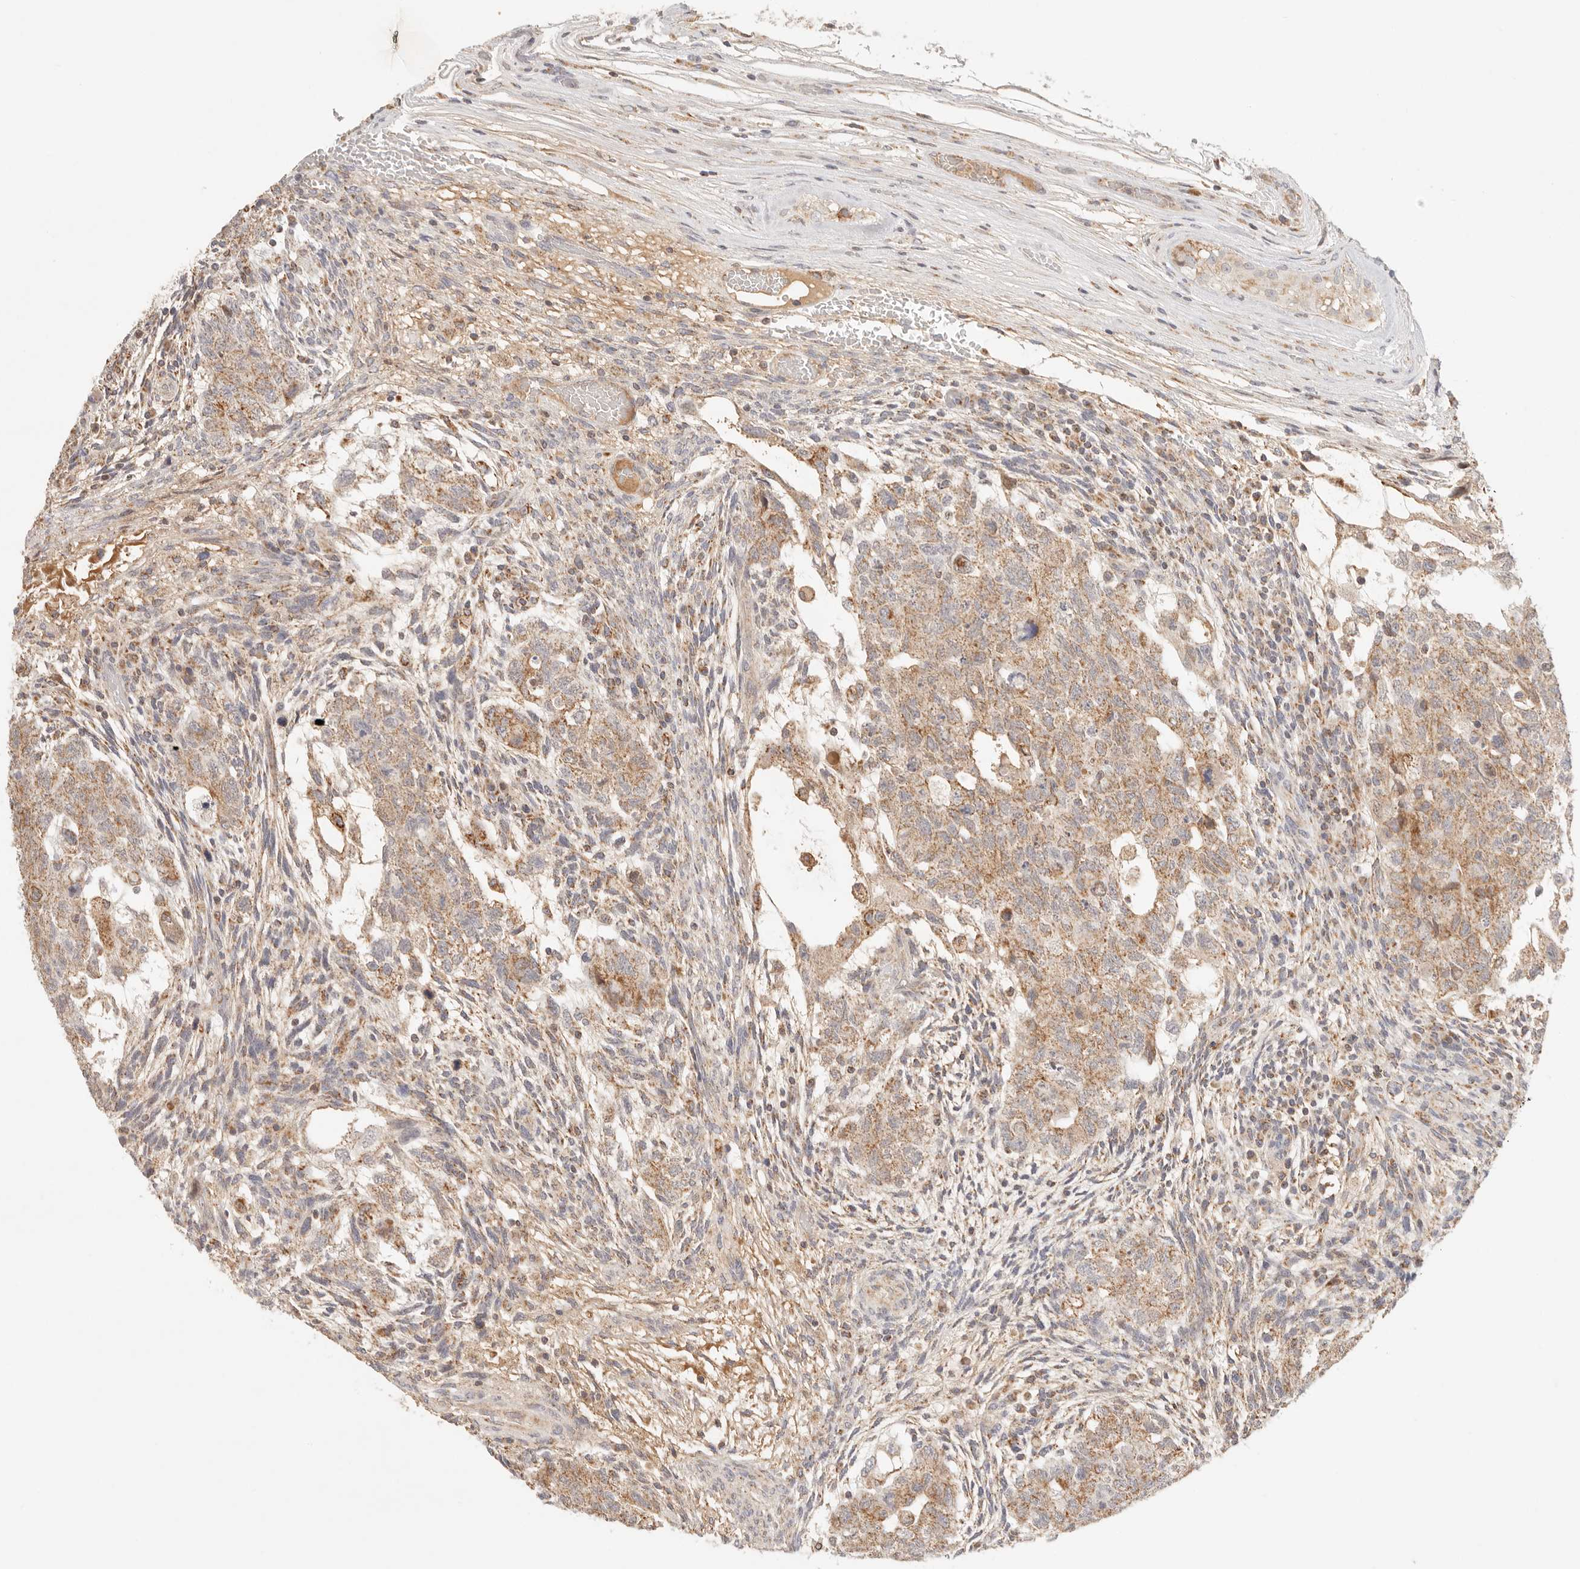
{"staining": {"intensity": "moderate", "quantity": ">75%", "location": "cytoplasmic/membranous"}, "tissue": "testis cancer", "cell_type": "Tumor cells", "image_type": "cancer", "snomed": [{"axis": "morphology", "description": "Normal tissue, NOS"}, {"axis": "morphology", "description": "Carcinoma, Embryonal, NOS"}, {"axis": "topography", "description": "Testis"}], "caption": "Embryonal carcinoma (testis) tissue exhibits moderate cytoplasmic/membranous expression in approximately >75% of tumor cells, visualized by immunohistochemistry.", "gene": "COA6", "patient": {"sex": "male", "age": 36}}